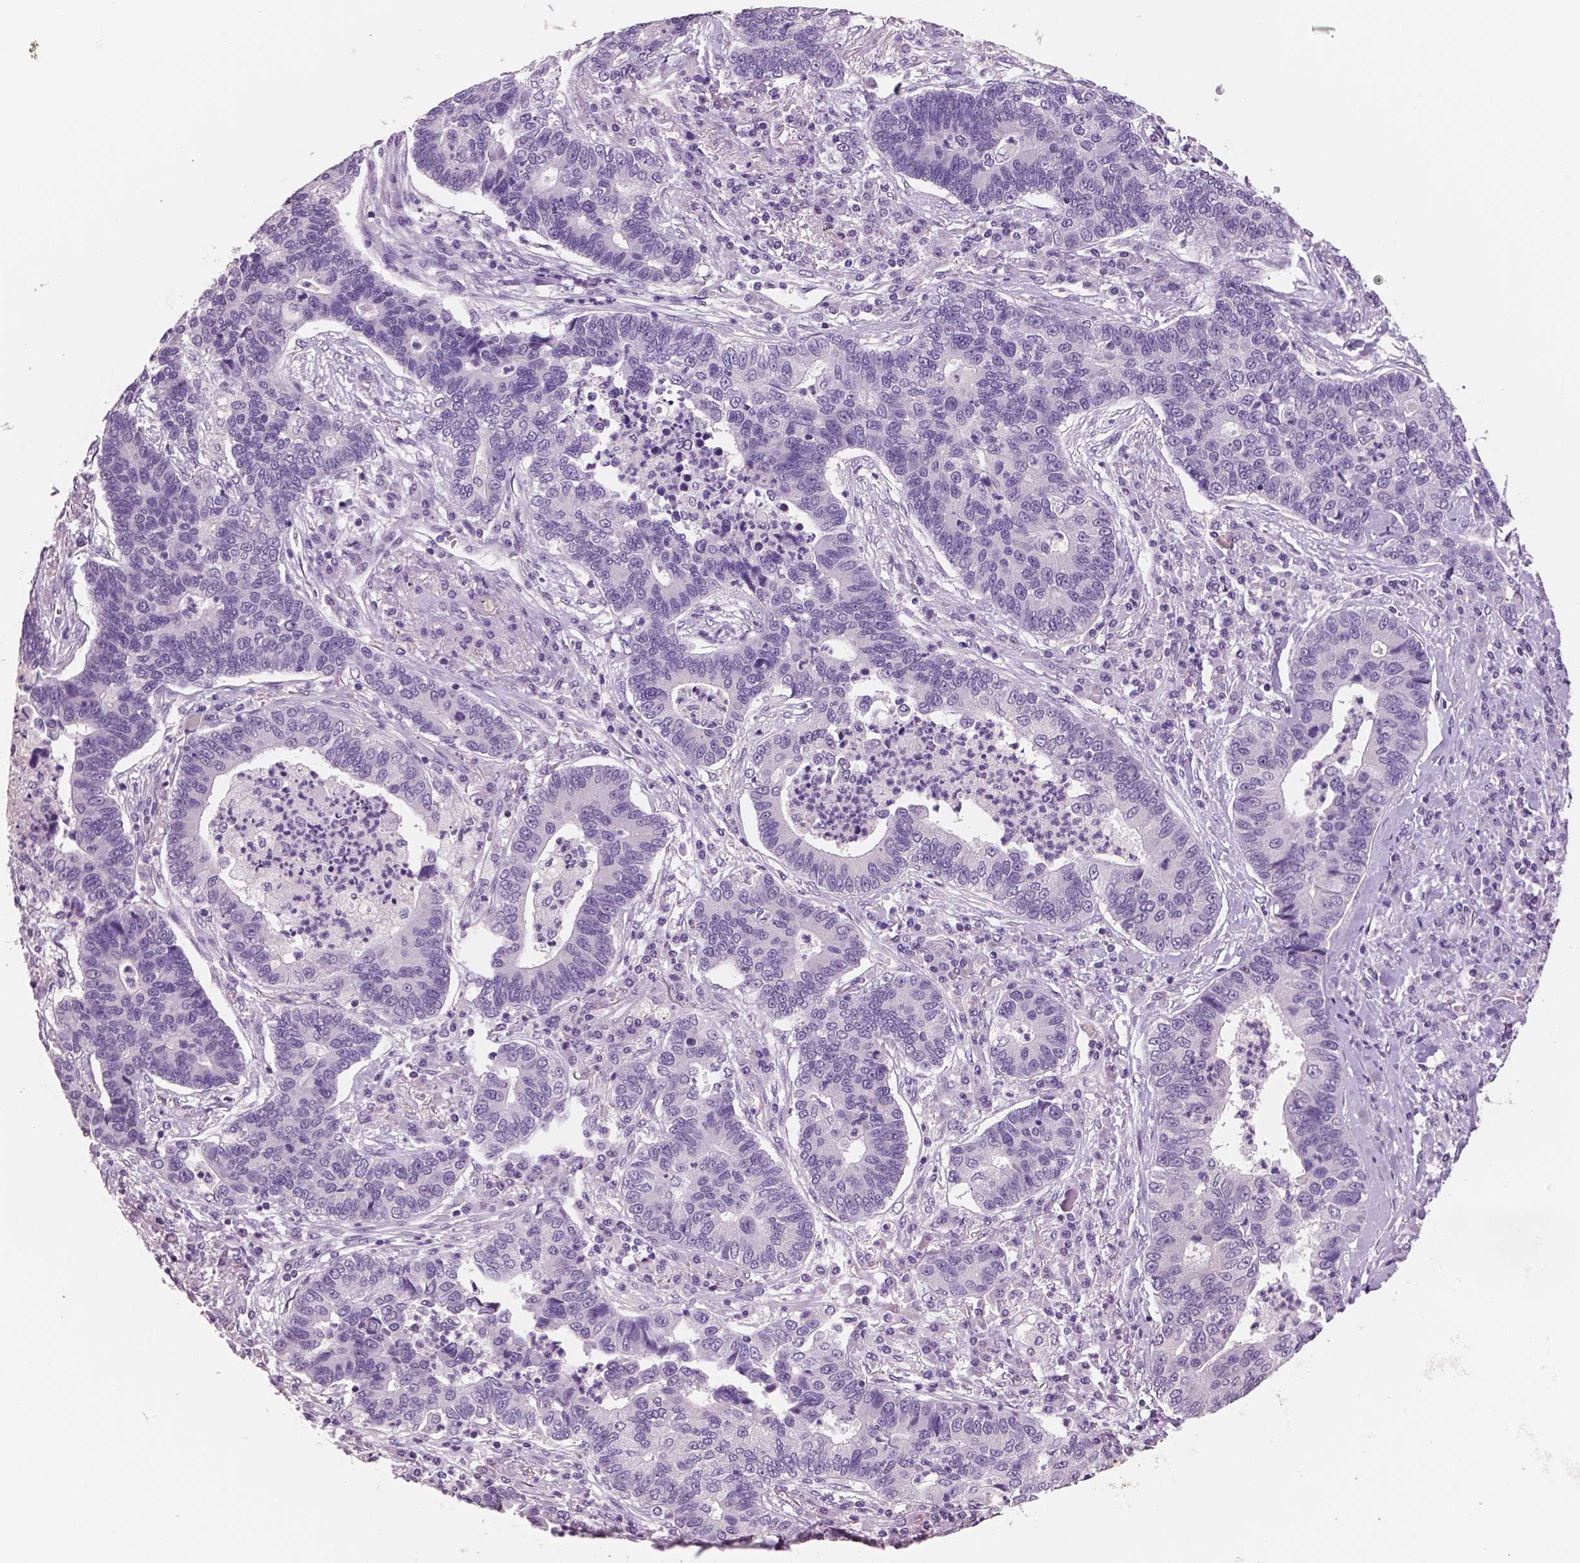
{"staining": {"intensity": "negative", "quantity": "none", "location": "none"}, "tissue": "lung cancer", "cell_type": "Tumor cells", "image_type": "cancer", "snomed": [{"axis": "morphology", "description": "Adenocarcinoma, NOS"}, {"axis": "topography", "description": "Lung"}], "caption": "A micrograph of adenocarcinoma (lung) stained for a protein exhibits no brown staining in tumor cells.", "gene": "NECAB2", "patient": {"sex": "female", "age": 57}}